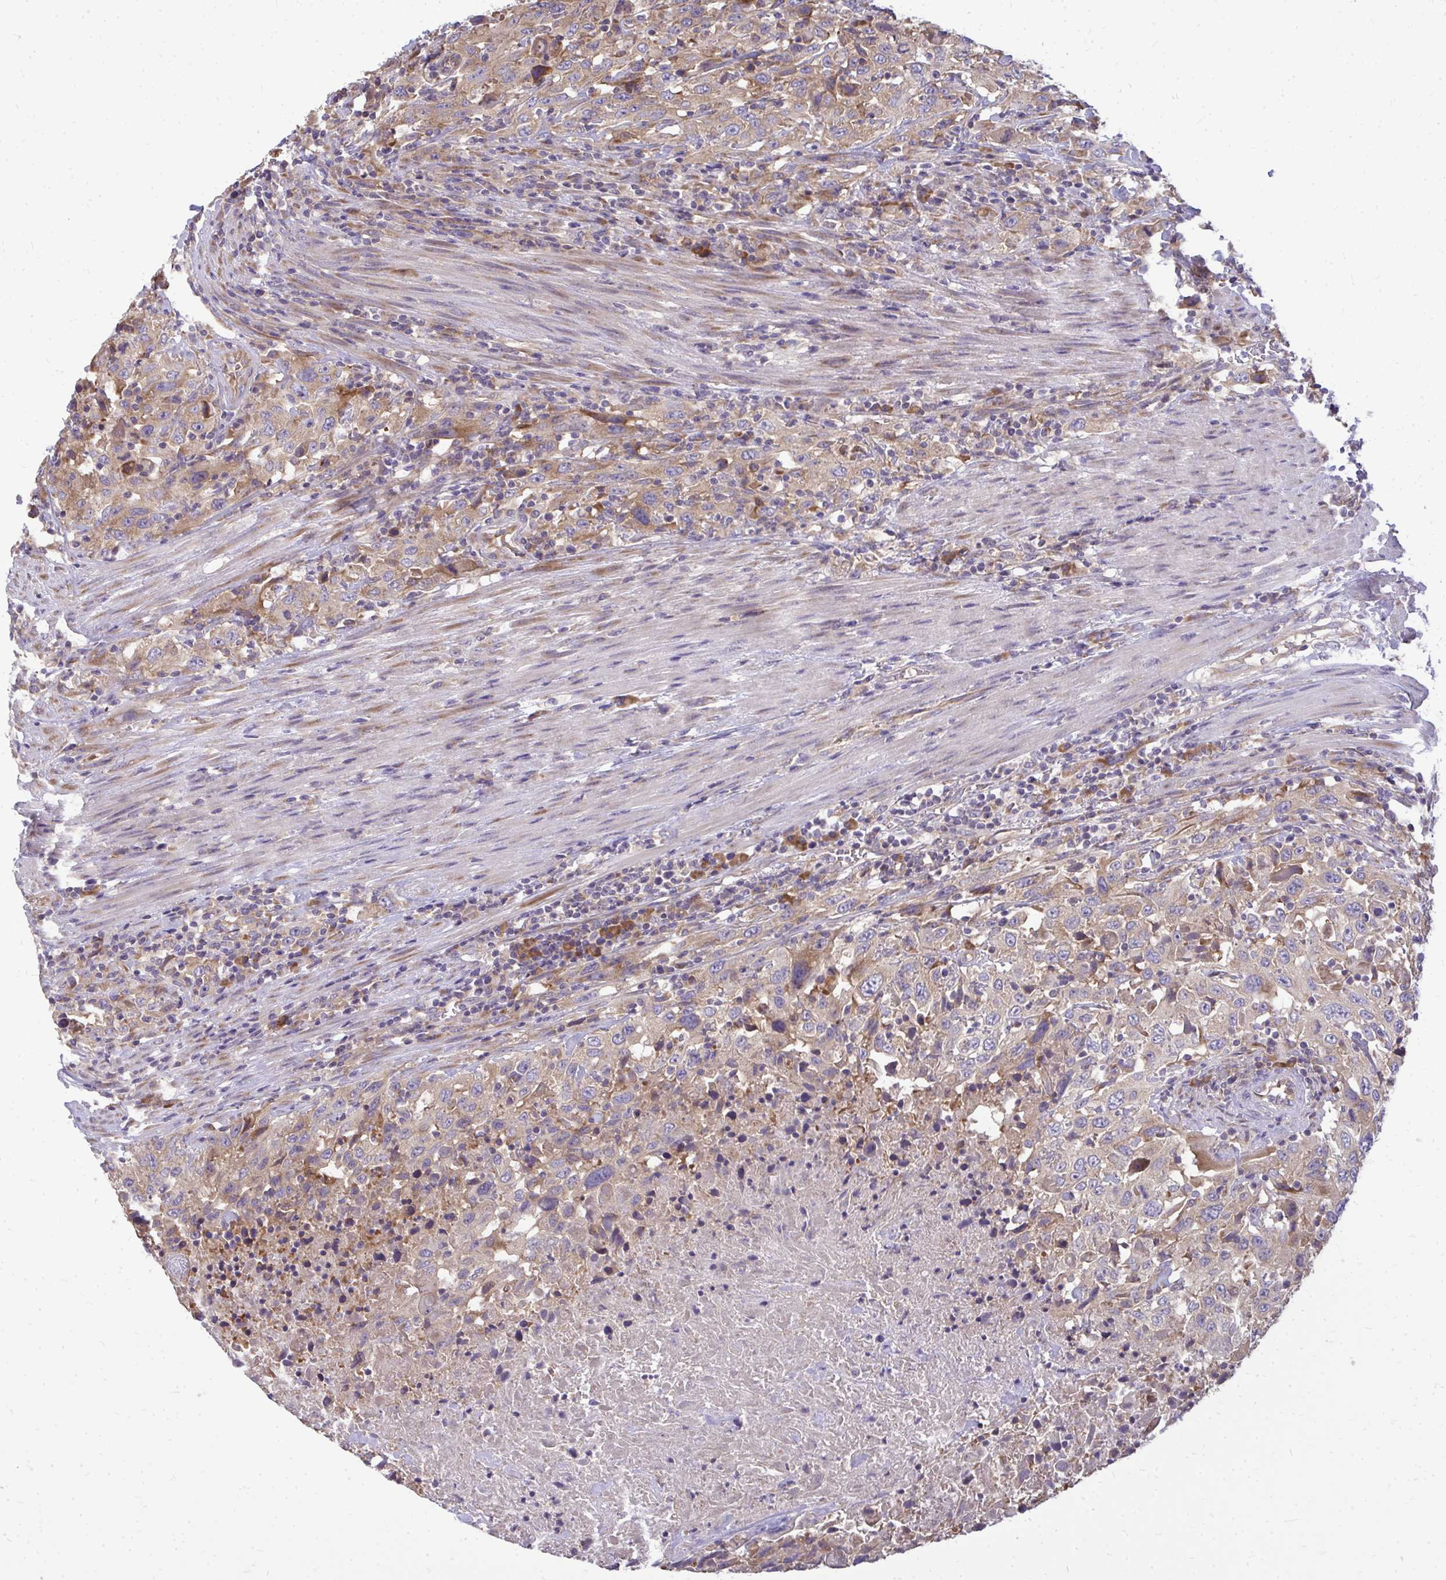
{"staining": {"intensity": "weak", "quantity": ">75%", "location": "cytoplasmic/membranous"}, "tissue": "urothelial cancer", "cell_type": "Tumor cells", "image_type": "cancer", "snomed": [{"axis": "morphology", "description": "Urothelial carcinoma, High grade"}, {"axis": "topography", "description": "Urinary bladder"}], "caption": "Immunohistochemical staining of urothelial carcinoma (high-grade) reveals low levels of weak cytoplasmic/membranous expression in about >75% of tumor cells.", "gene": "RPLP2", "patient": {"sex": "male", "age": 61}}